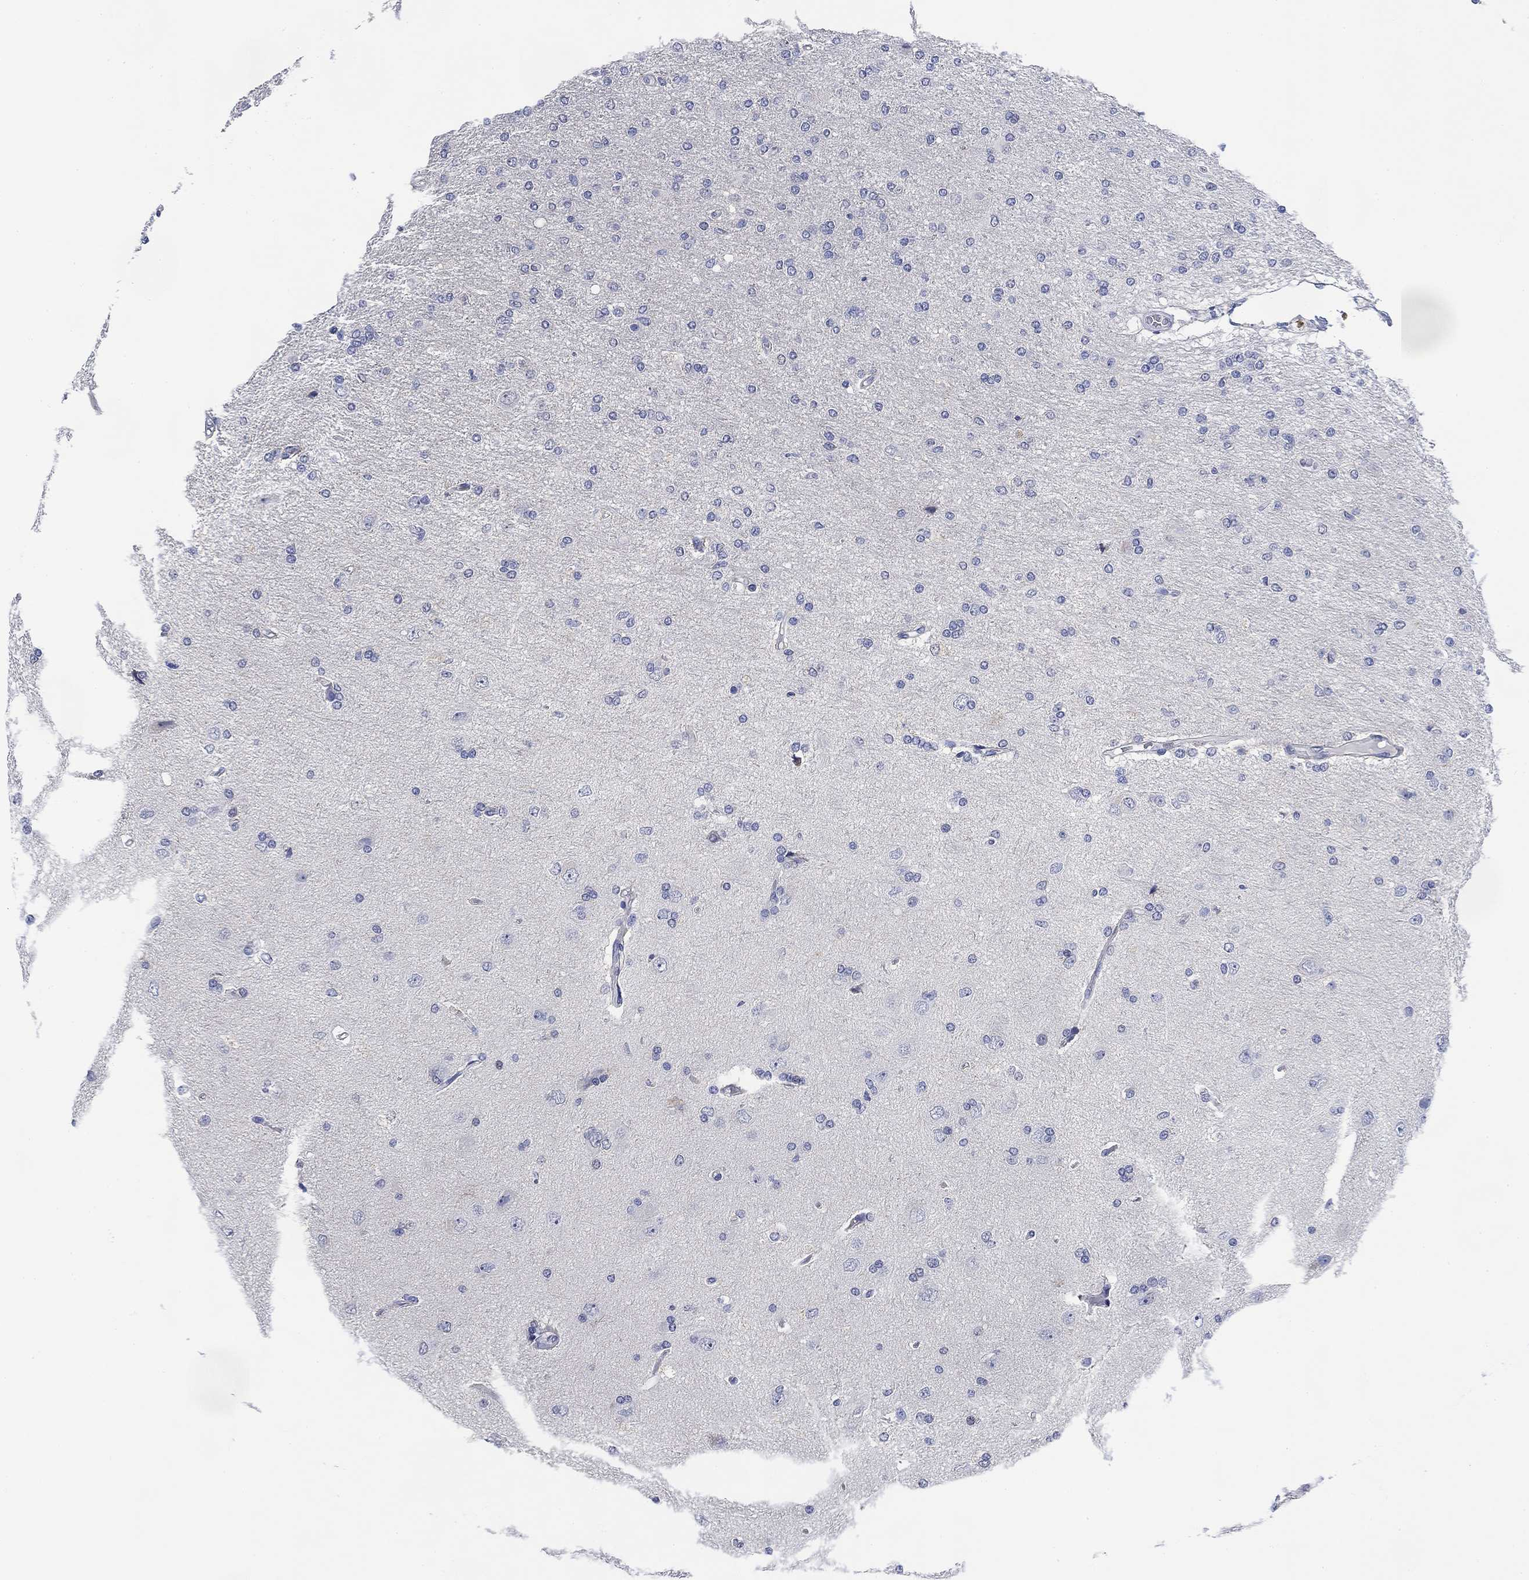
{"staining": {"intensity": "negative", "quantity": "none", "location": "none"}, "tissue": "glioma", "cell_type": "Tumor cells", "image_type": "cancer", "snomed": [{"axis": "morphology", "description": "Glioma, malignant, High grade"}, {"axis": "topography", "description": "Cerebral cortex"}], "caption": "Histopathology image shows no protein expression in tumor cells of glioma tissue.", "gene": "DAZL", "patient": {"sex": "male", "age": 70}}